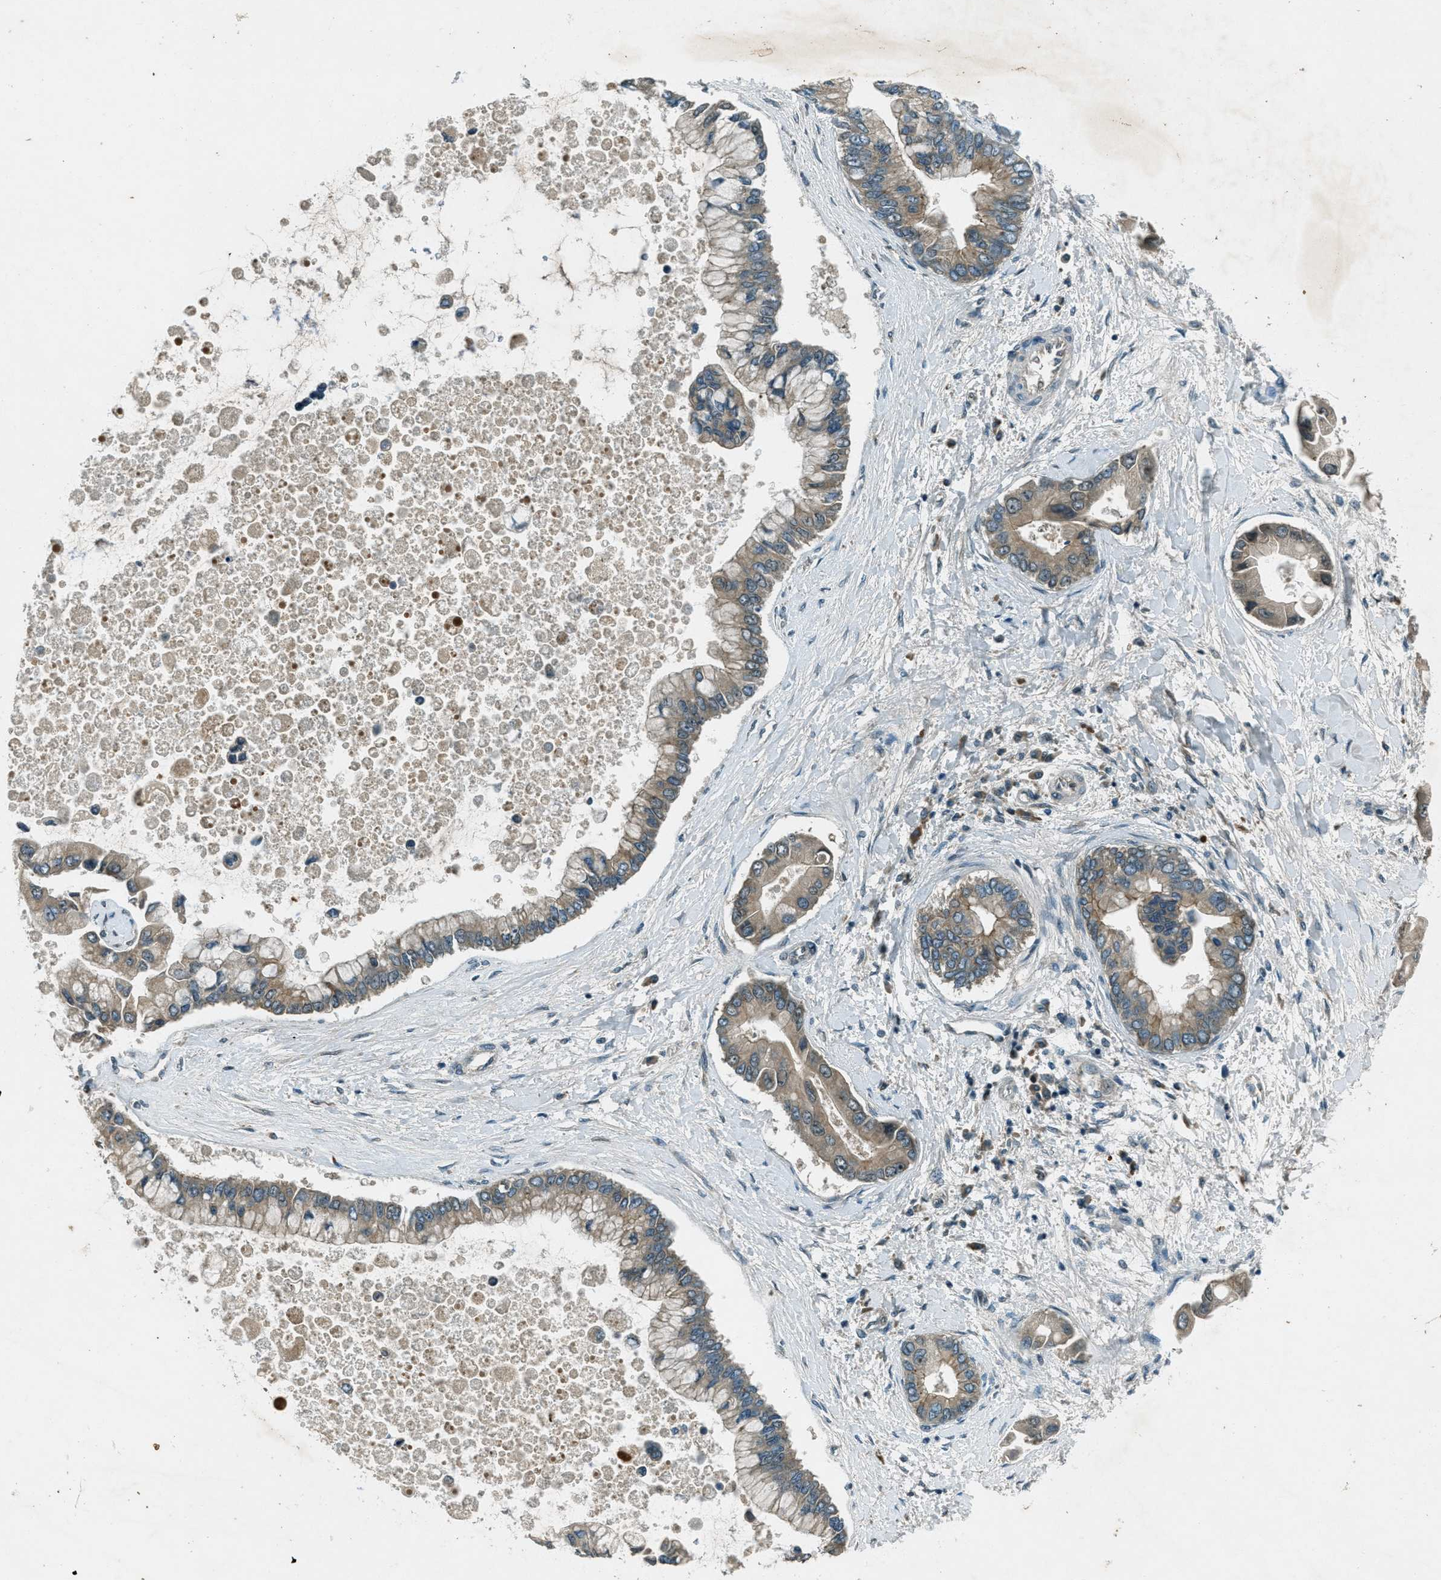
{"staining": {"intensity": "weak", "quantity": ">75%", "location": "cytoplasmic/membranous"}, "tissue": "liver cancer", "cell_type": "Tumor cells", "image_type": "cancer", "snomed": [{"axis": "morphology", "description": "Cholangiocarcinoma"}, {"axis": "topography", "description": "Liver"}], "caption": "The photomicrograph displays staining of cholangiocarcinoma (liver), revealing weak cytoplasmic/membranous protein expression (brown color) within tumor cells. (IHC, brightfield microscopy, high magnification).", "gene": "STK11", "patient": {"sex": "male", "age": 50}}